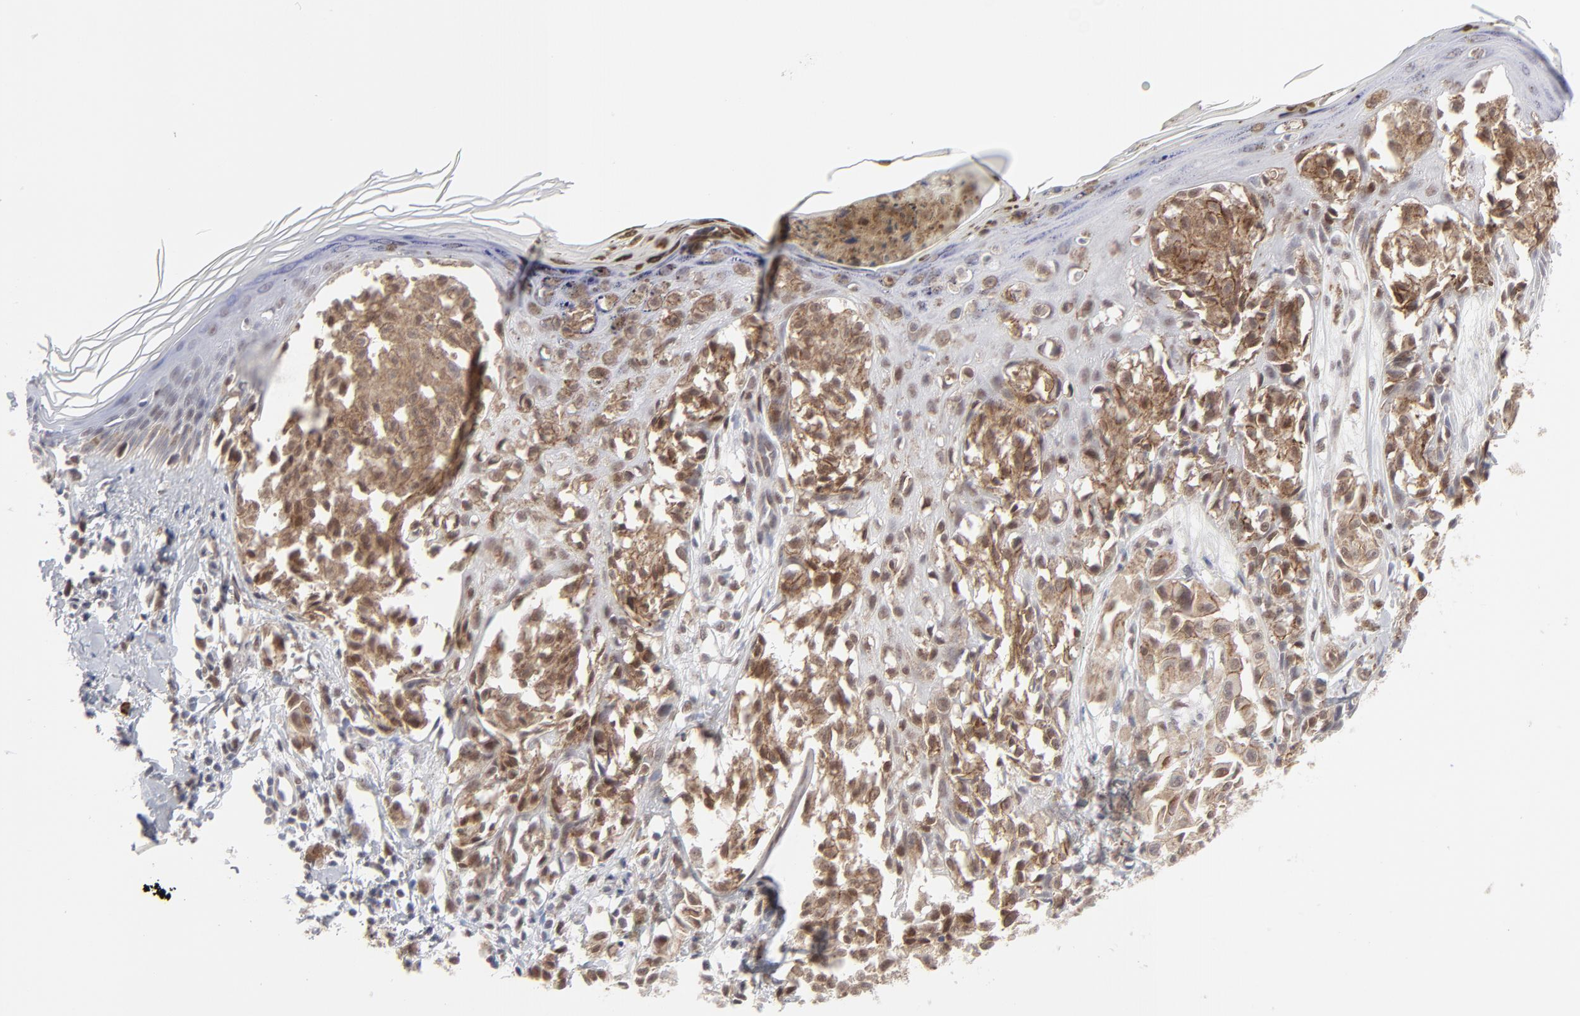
{"staining": {"intensity": "moderate", "quantity": ">75%", "location": "cytoplasmic/membranous,nuclear"}, "tissue": "melanoma", "cell_type": "Tumor cells", "image_type": "cancer", "snomed": [{"axis": "morphology", "description": "Malignant melanoma, NOS"}, {"axis": "topography", "description": "Skin"}], "caption": "This image exhibits melanoma stained with immunohistochemistry to label a protein in brown. The cytoplasmic/membranous and nuclear of tumor cells show moderate positivity for the protein. Nuclei are counter-stained blue.", "gene": "NBN", "patient": {"sex": "female", "age": 38}}